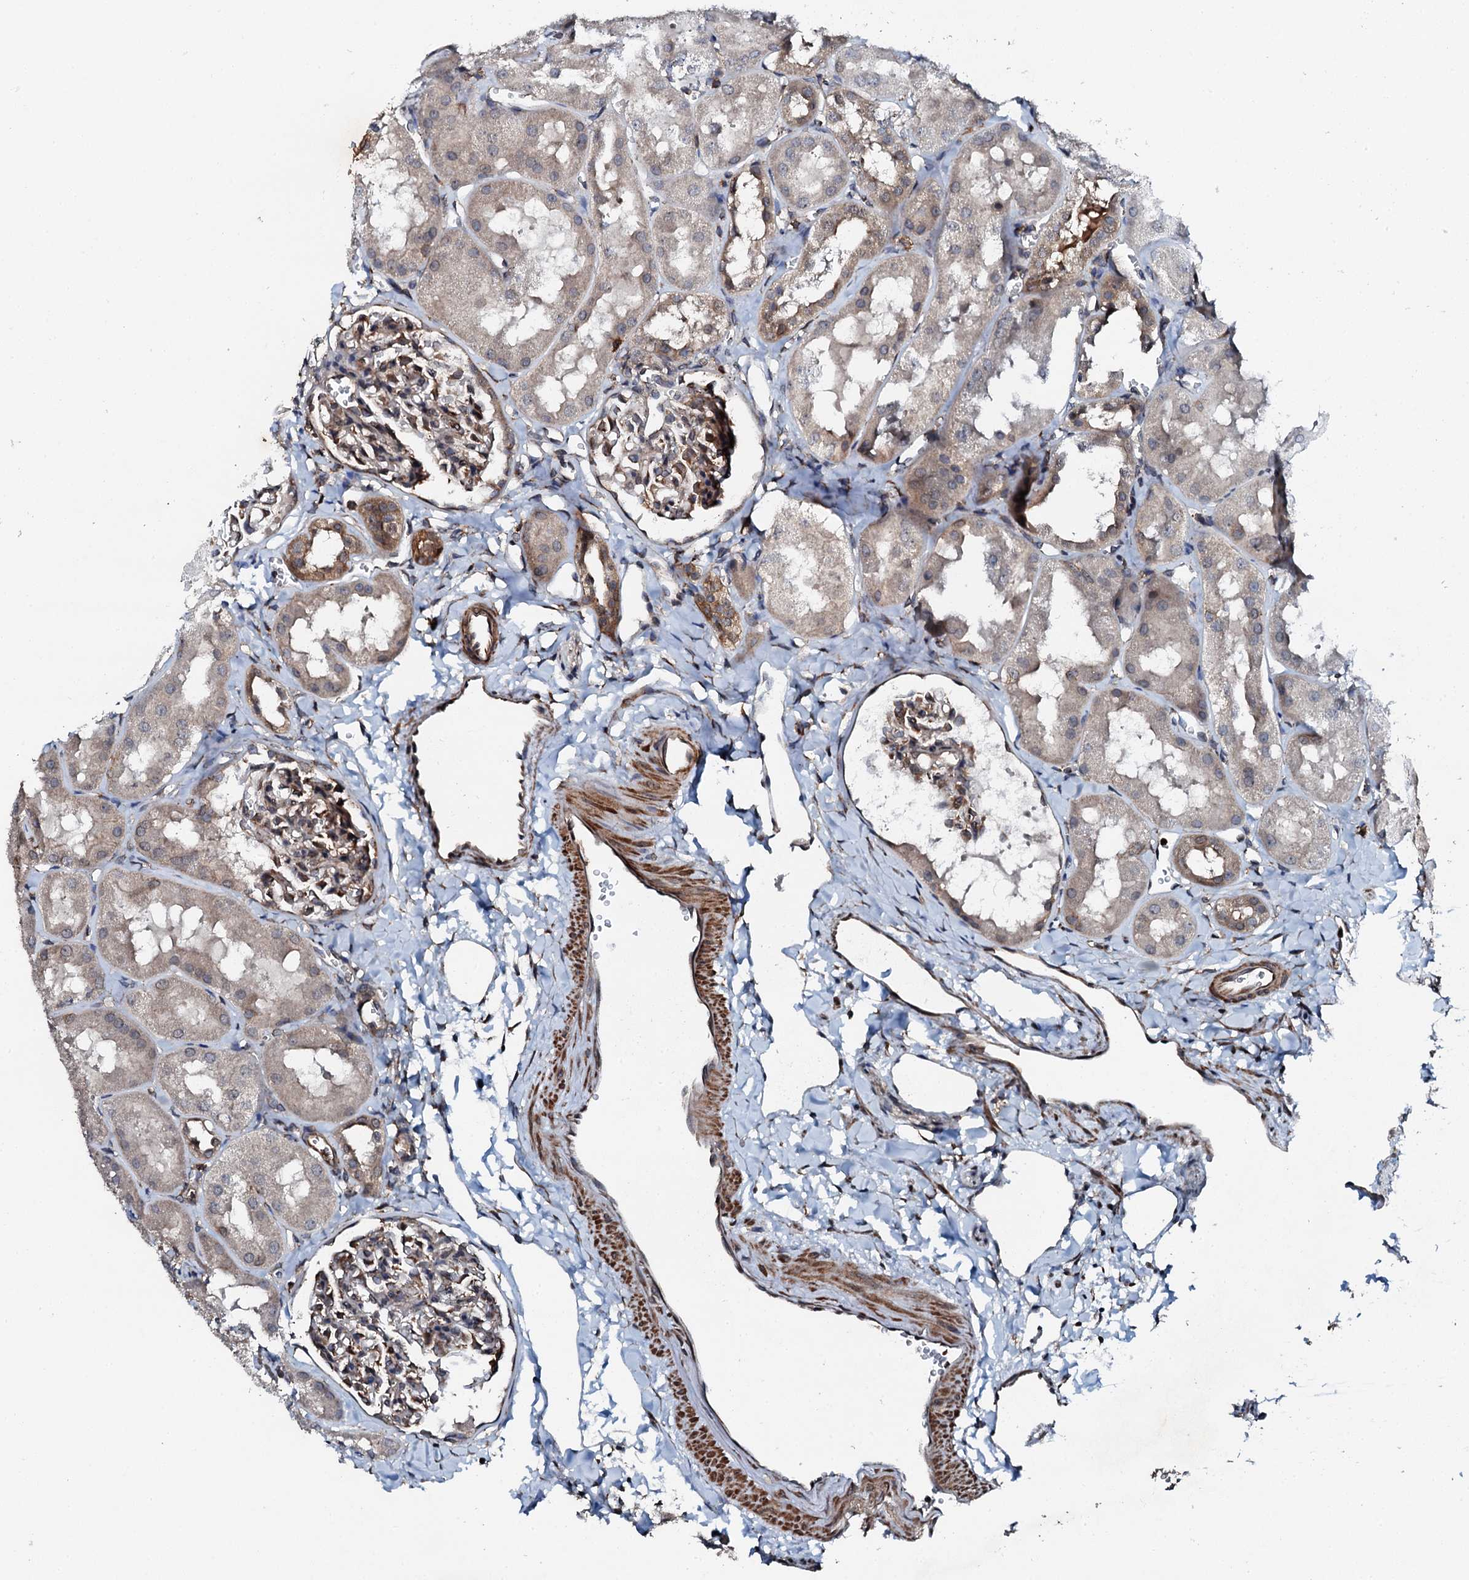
{"staining": {"intensity": "moderate", "quantity": "25%-75%", "location": "cytoplasmic/membranous"}, "tissue": "kidney", "cell_type": "Cells in glomeruli", "image_type": "normal", "snomed": [{"axis": "morphology", "description": "Normal tissue, NOS"}, {"axis": "topography", "description": "Kidney"}, {"axis": "topography", "description": "Urinary bladder"}], "caption": "Unremarkable kidney displays moderate cytoplasmic/membranous staining in approximately 25%-75% of cells in glomeruli, visualized by immunohistochemistry. The staining was performed using DAB (3,3'-diaminobenzidine), with brown indicating positive protein expression. Nuclei are stained blue with hematoxylin.", "gene": "EDC4", "patient": {"sex": "male", "age": 16}}